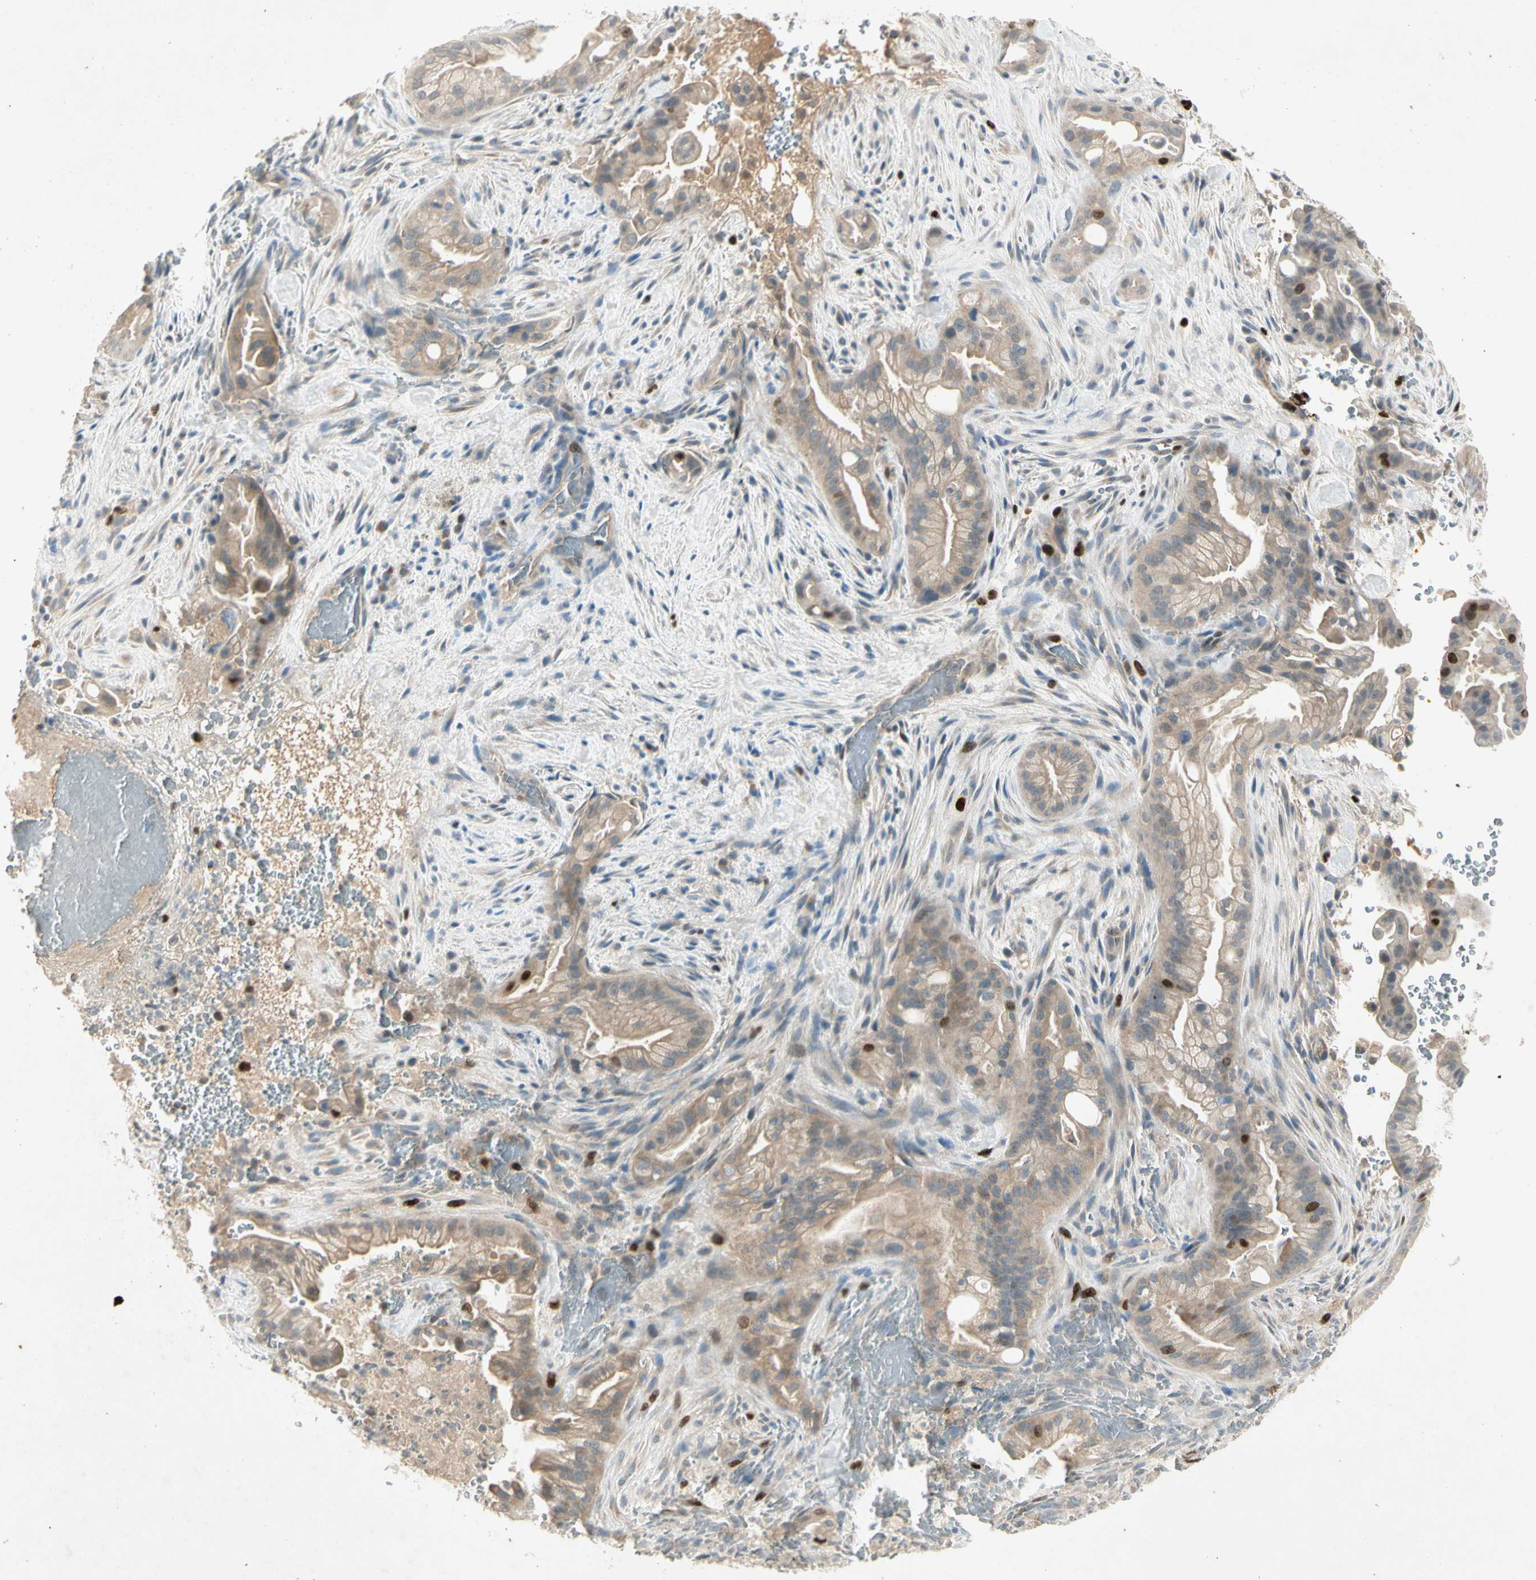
{"staining": {"intensity": "strong", "quantity": "<25%", "location": "nuclear"}, "tissue": "liver cancer", "cell_type": "Tumor cells", "image_type": "cancer", "snomed": [{"axis": "morphology", "description": "Cholangiocarcinoma"}, {"axis": "topography", "description": "Liver"}], "caption": "Immunohistochemistry of human liver cancer (cholangiocarcinoma) demonstrates medium levels of strong nuclear positivity in about <25% of tumor cells.", "gene": "PITX1", "patient": {"sex": "female", "age": 68}}